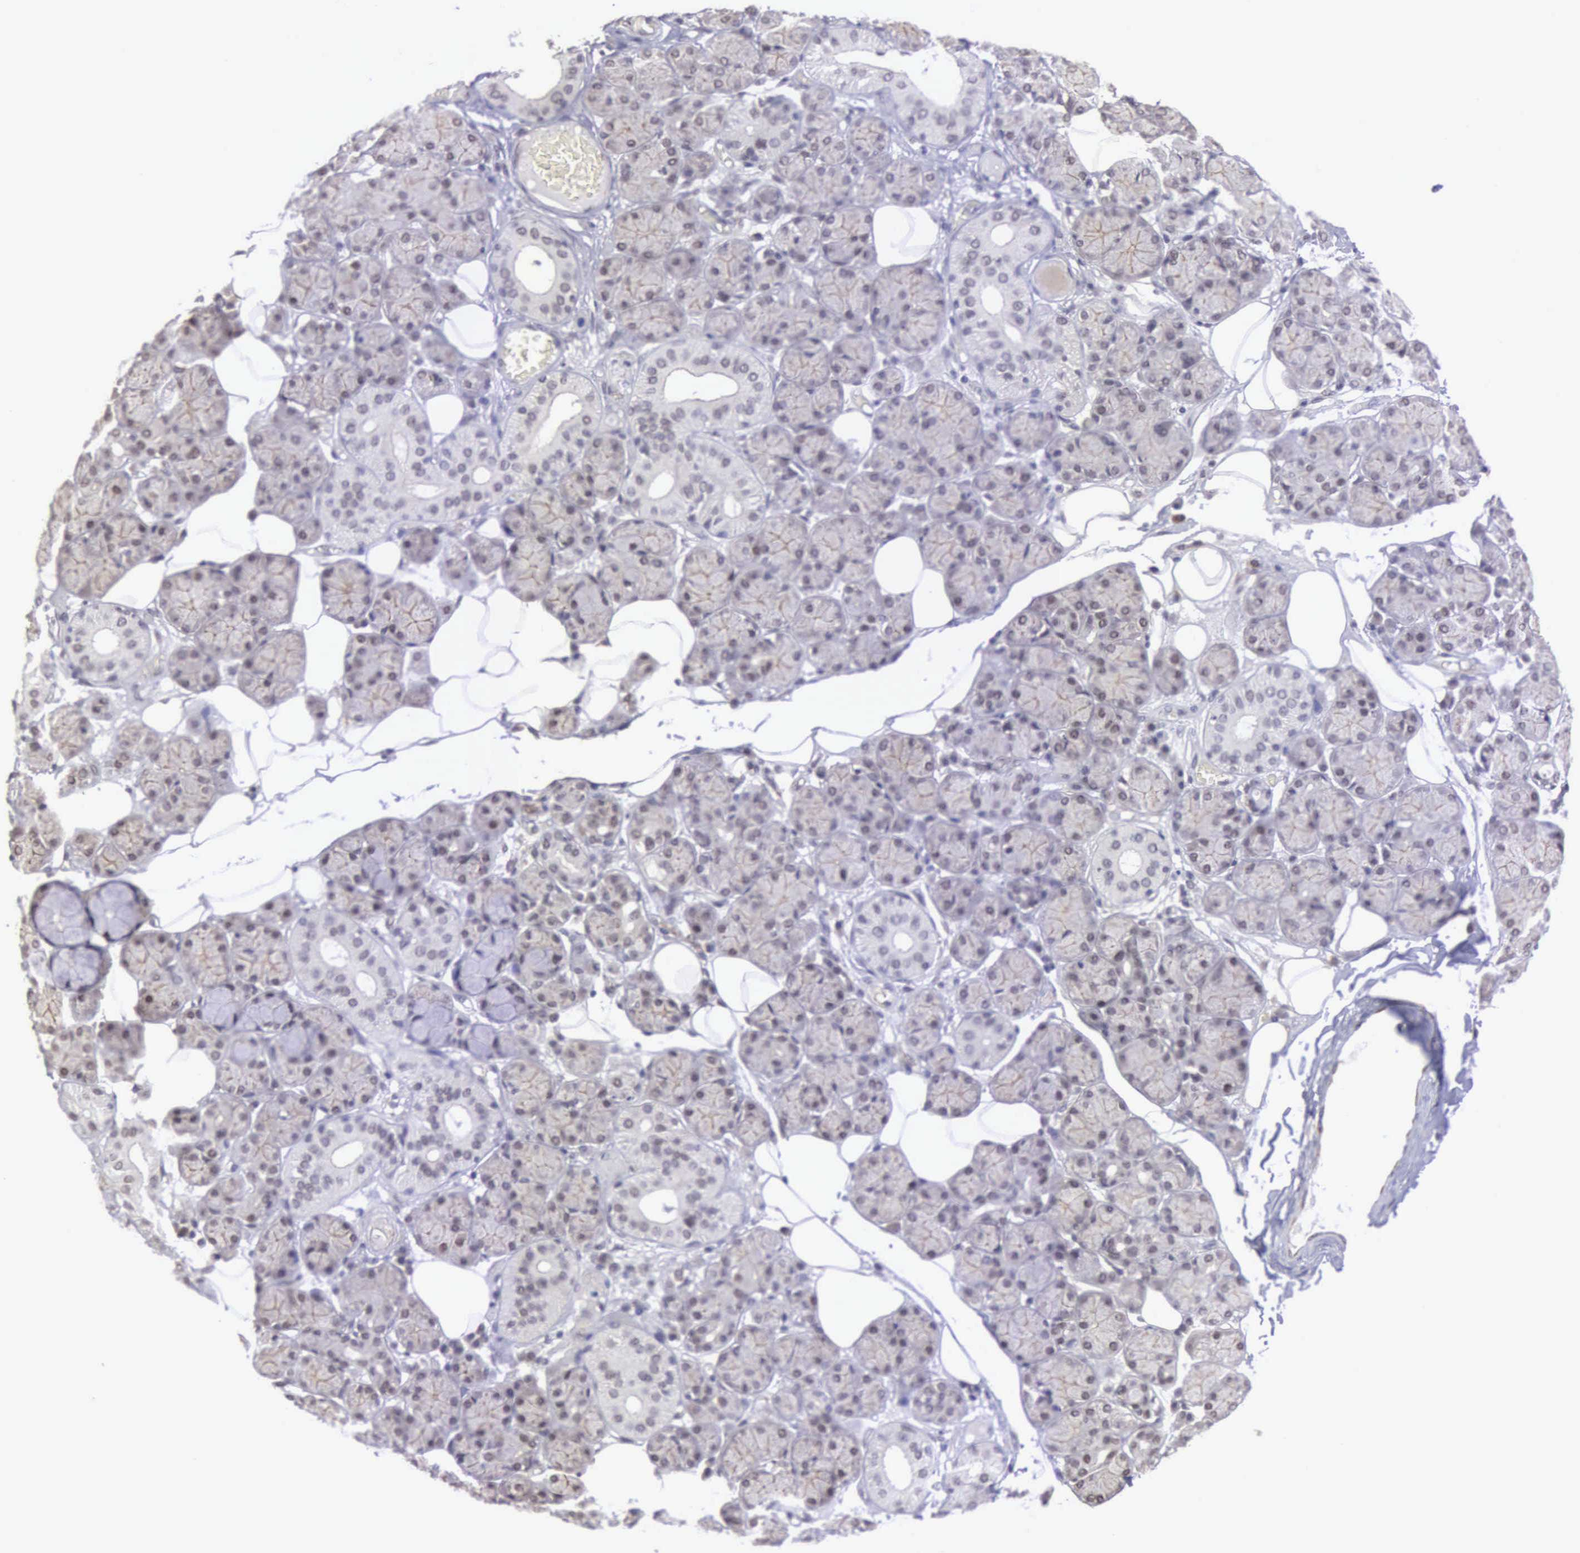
{"staining": {"intensity": "weak", "quantity": "25%-75%", "location": "cytoplasmic/membranous,nuclear"}, "tissue": "salivary gland", "cell_type": "Glandular cells", "image_type": "normal", "snomed": [{"axis": "morphology", "description": "Normal tissue, NOS"}, {"axis": "topography", "description": "Salivary gland"}], "caption": "Human salivary gland stained for a protein (brown) demonstrates weak cytoplasmic/membranous,nuclear positive expression in approximately 25%-75% of glandular cells.", "gene": "MORC2", "patient": {"sex": "male", "age": 54}}